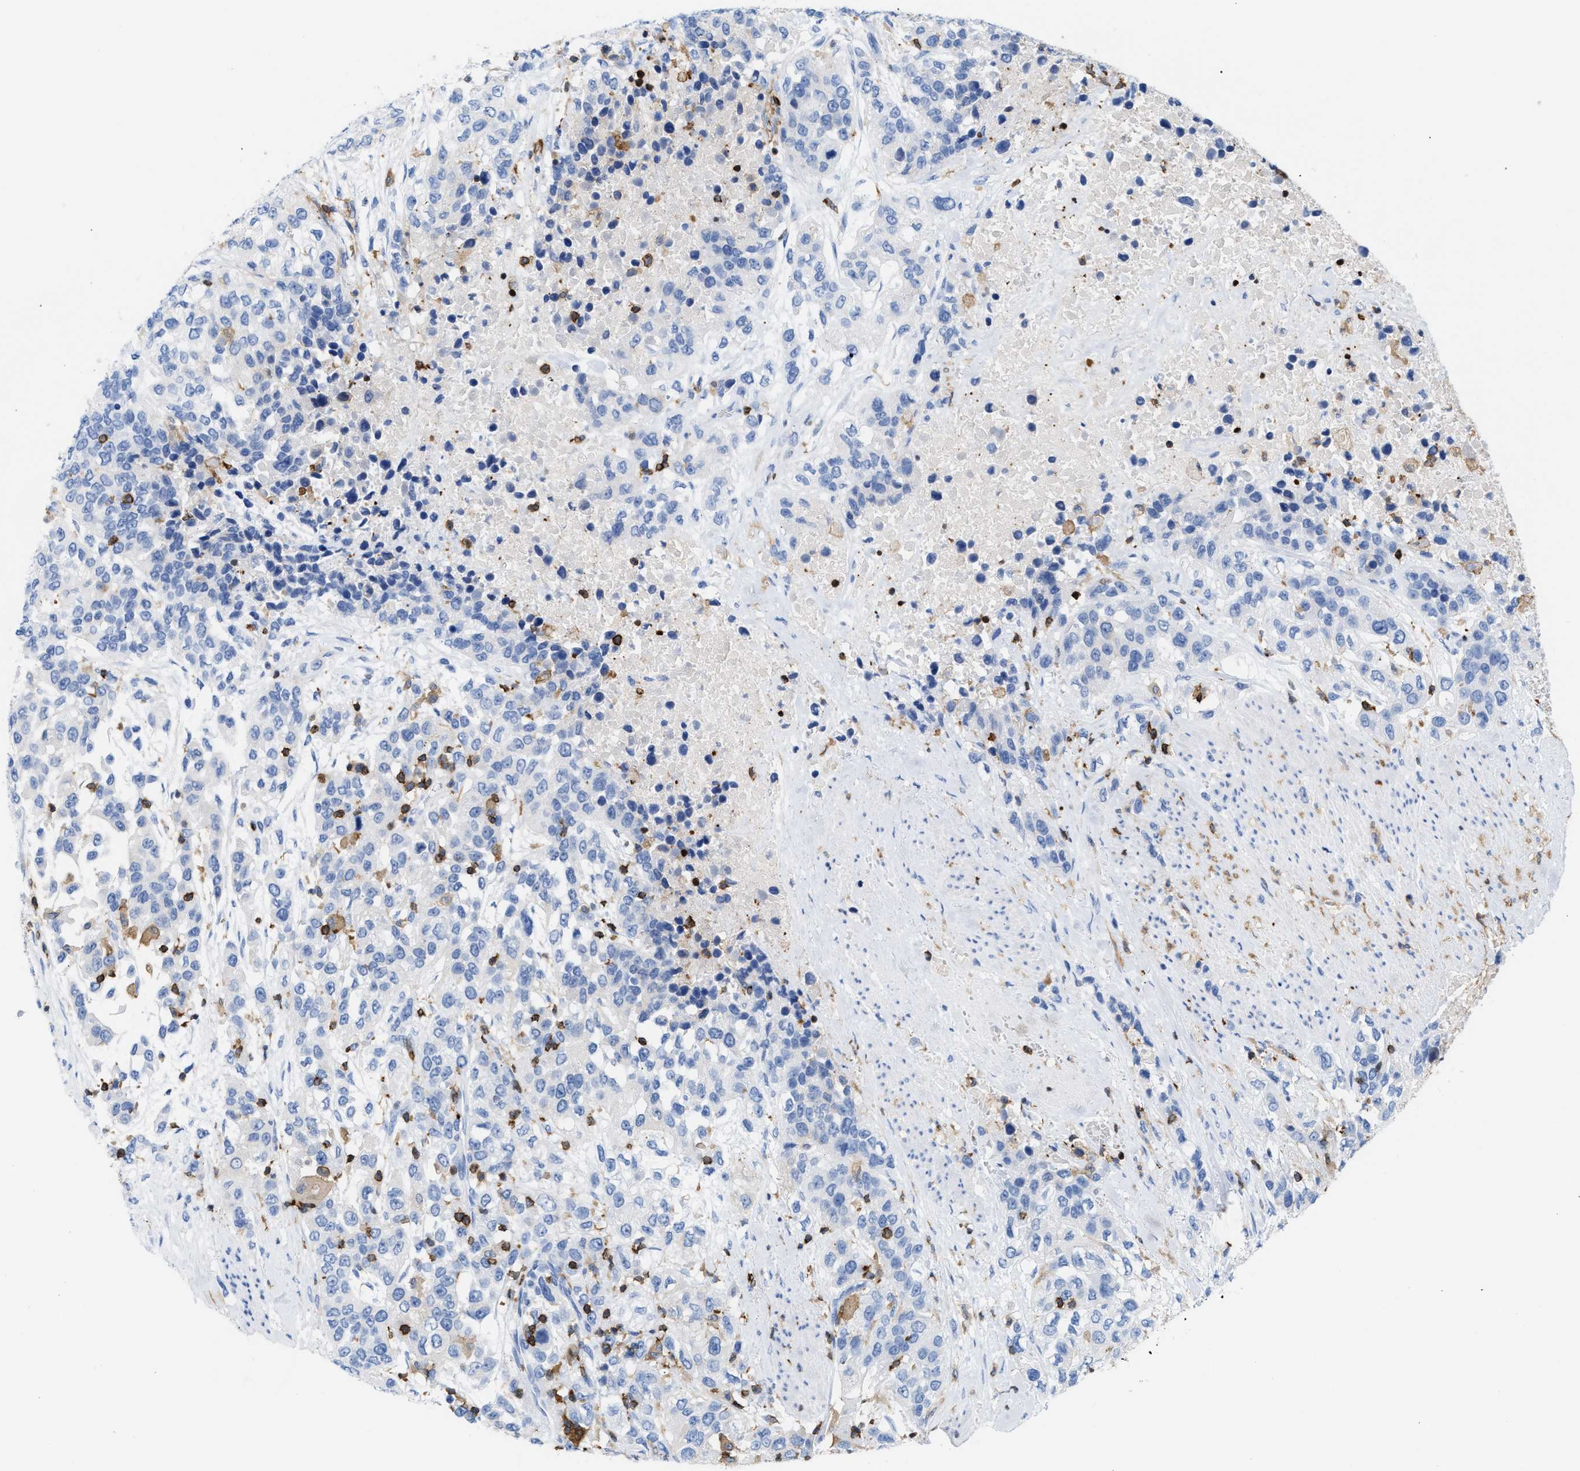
{"staining": {"intensity": "negative", "quantity": "none", "location": "none"}, "tissue": "urothelial cancer", "cell_type": "Tumor cells", "image_type": "cancer", "snomed": [{"axis": "morphology", "description": "Urothelial carcinoma, High grade"}, {"axis": "topography", "description": "Urinary bladder"}], "caption": "High magnification brightfield microscopy of urothelial cancer stained with DAB (3,3'-diaminobenzidine) (brown) and counterstained with hematoxylin (blue): tumor cells show no significant positivity.", "gene": "LCP1", "patient": {"sex": "female", "age": 80}}